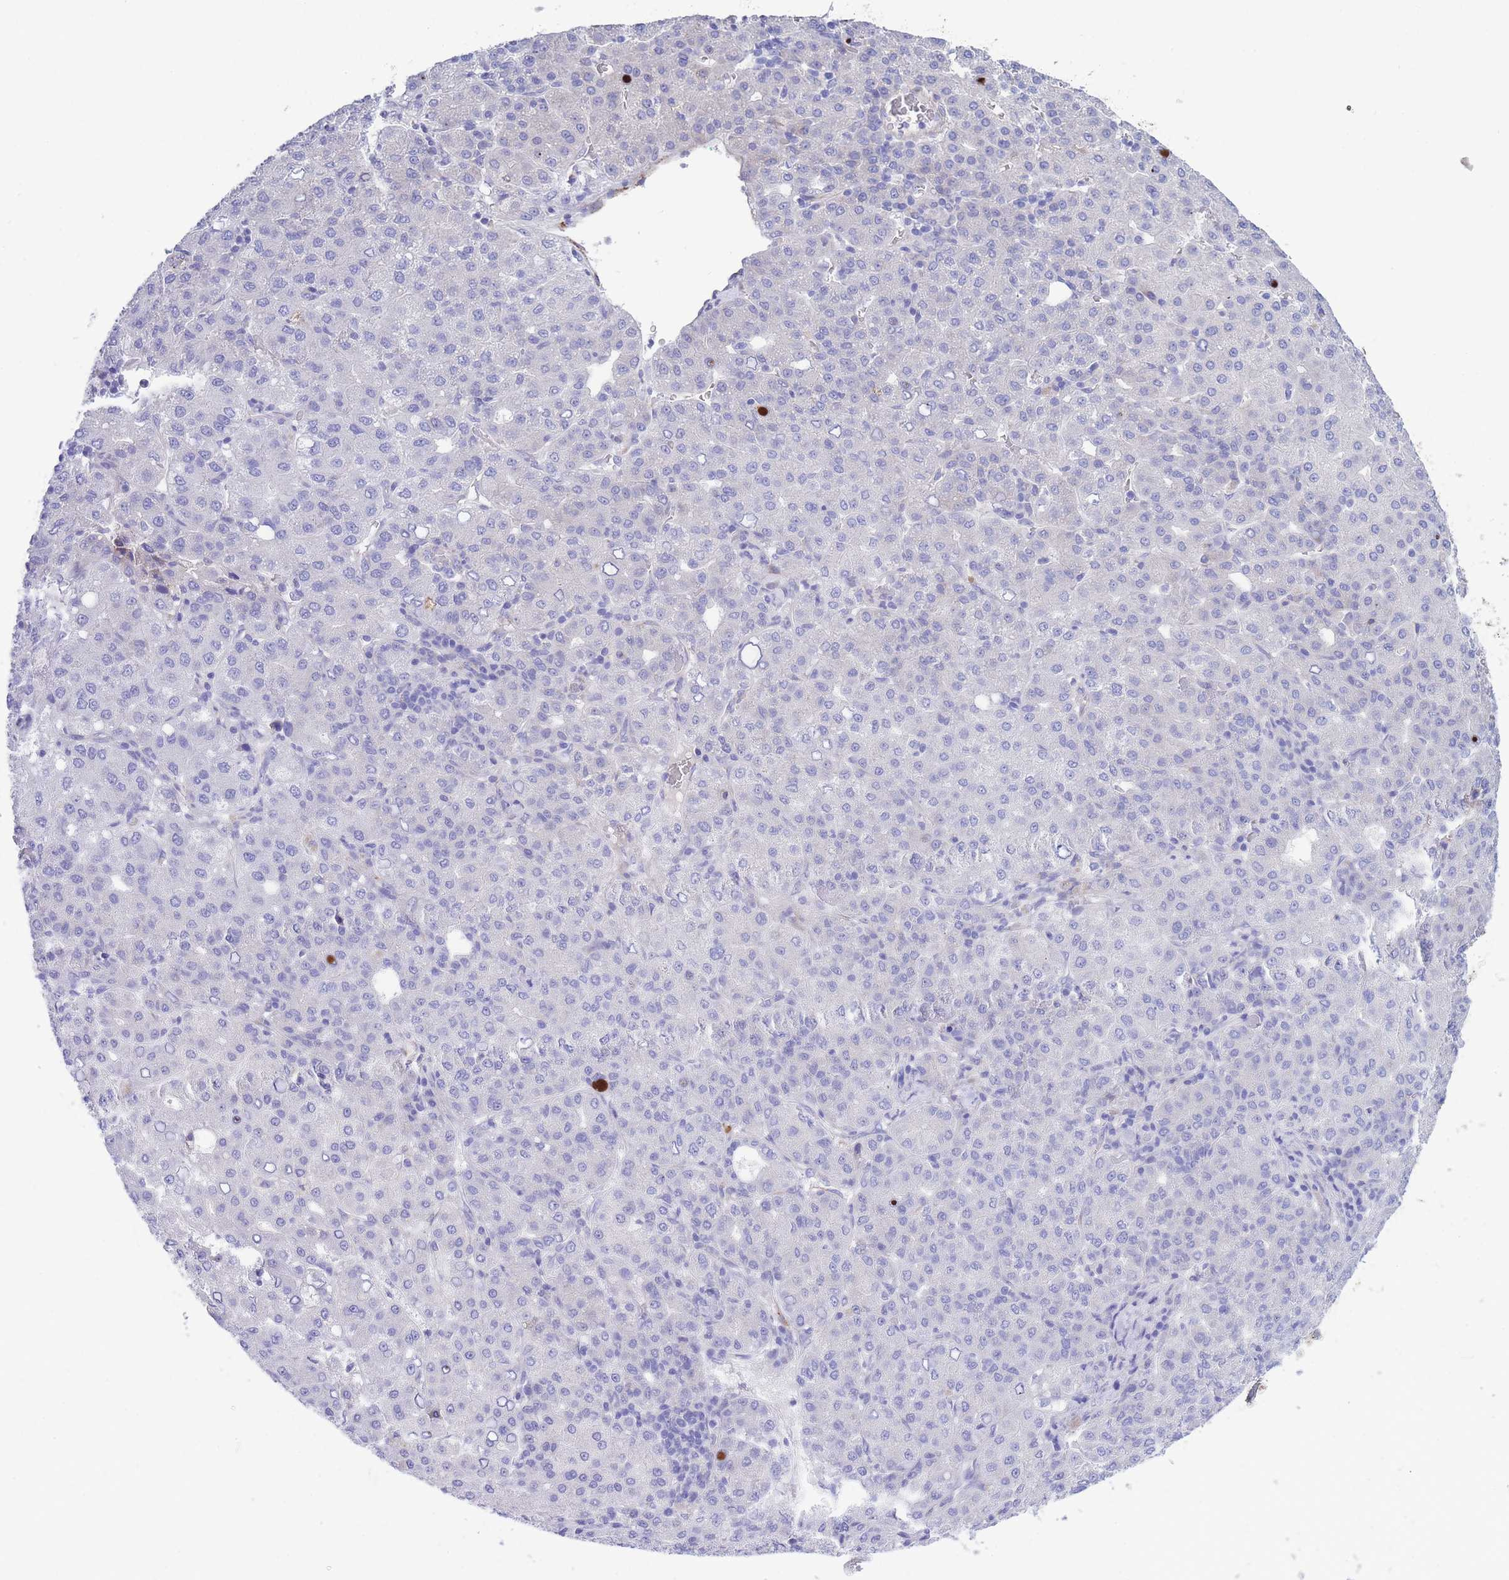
{"staining": {"intensity": "negative", "quantity": "none", "location": "none"}, "tissue": "liver cancer", "cell_type": "Tumor cells", "image_type": "cancer", "snomed": [{"axis": "morphology", "description": "Carcinoma, Hepatocellular, NOS"}, {"axis": "topography", "description": "Liver"}], "caption": "This is an immunohistochemistry (IHC) histopathology image of human liver hepatocellular carcinoma. There is no expression in tumor cells.", "gene": "DET1", "patient": {"sex": "male", "age": 65}}